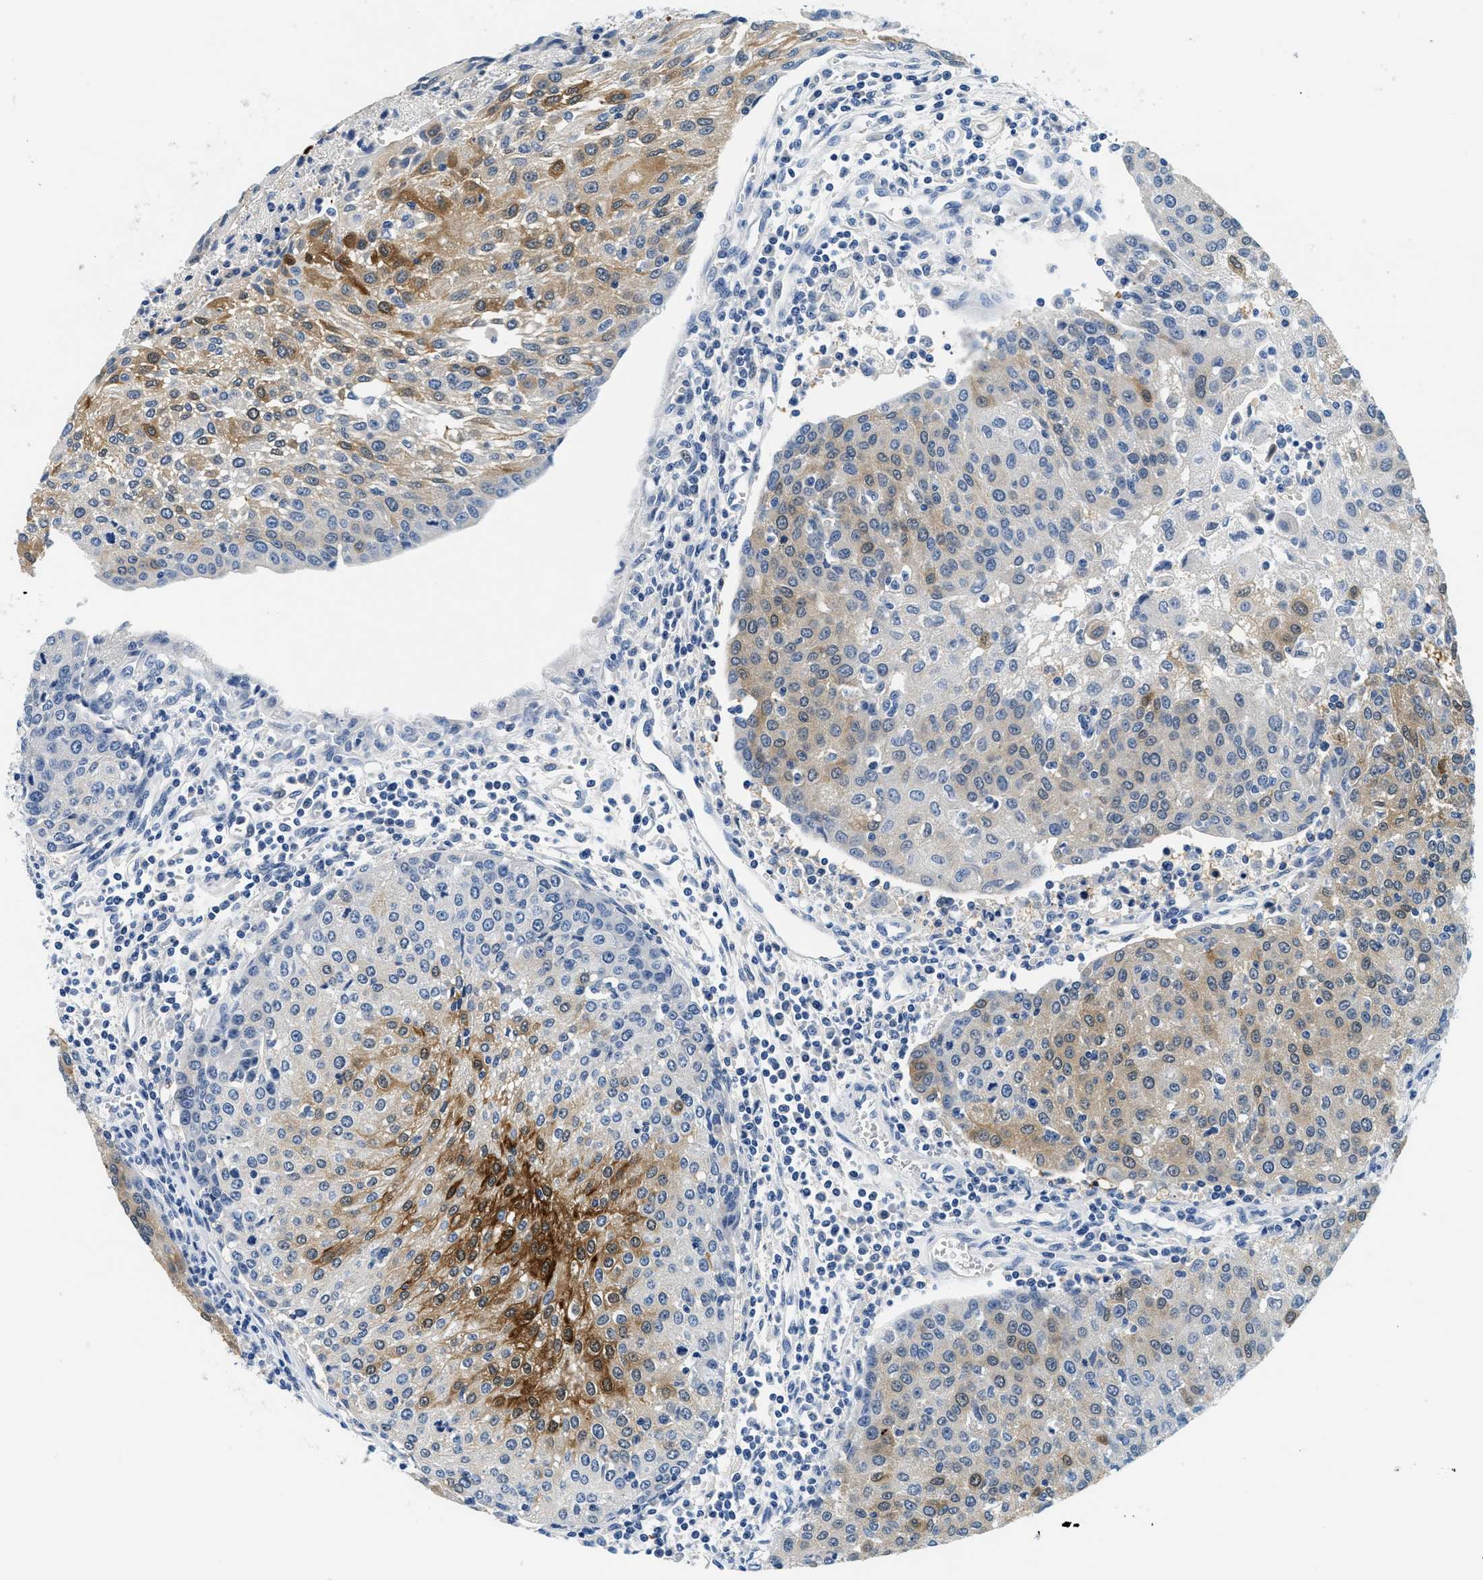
{"staining": {"intensity": "moderate", "quantity": "<25%", "location": "cytoplasmic/membranous"}, "tissue": "urothelial cancer", "cell_type": "Tumor cells", "image_type": "cancer", "snomed": [{"axis": "morphology", "description": "Urothelial carcinoma, High grade"}, {"axis": "topography", "description": "Urinary bladder"}], "caption": "Immunohistochemistry (IHC) (DAB) staining of urothelial carcinoma (high-grade) exhibits moderate cytoplasmic/membranous protein positivity in about <25% of tumor cells.", "gene": "GSTM3", "patient": {"sex": "female", "age": 85}}